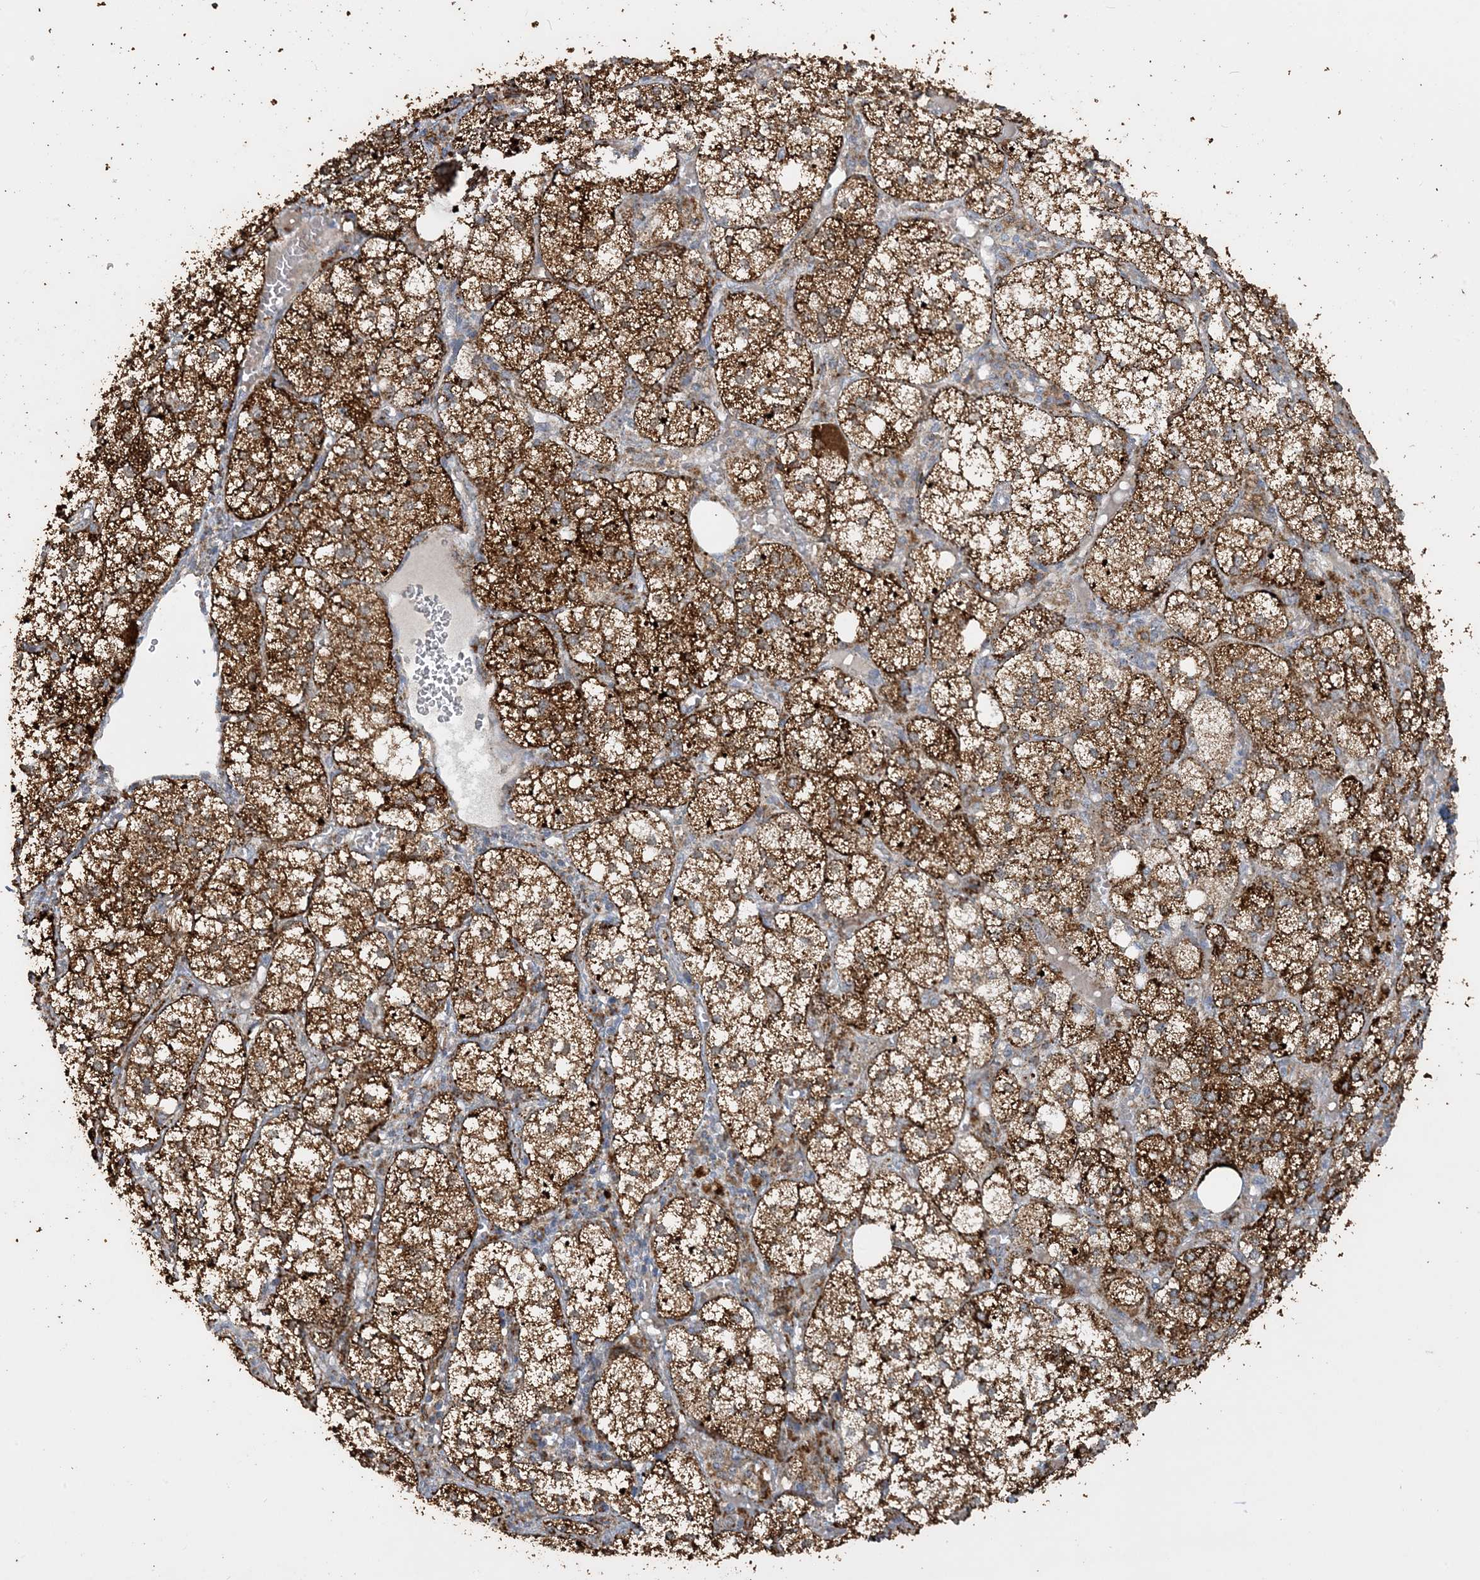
{"staining": {"intensity": "strong", "quantity": ">75%", "location": "cytoplasmic/membranous"}, "tissue": "adrenal gland", "cell_type": "Glandular cells", "image_type": "normal", "snomed": [{"axis": "morphology", "description": "Normal tissue, NOS"}, {"axis": "topography", "description": "Adrenal gland"}], "caption": "Strong cytoplasmic/membranous protein staining is identified in approximately >75% of glandular cells in adrenal gland. The staining was performed using DAB (3,3'-diaminobenzidine) to visualize the protein expression in brown, while the nuclei were stained in blue with hematoxylin (Magnification: 20x).", "gene": "SFMBT2", "patient": {"sex": "female", "age": 61}}